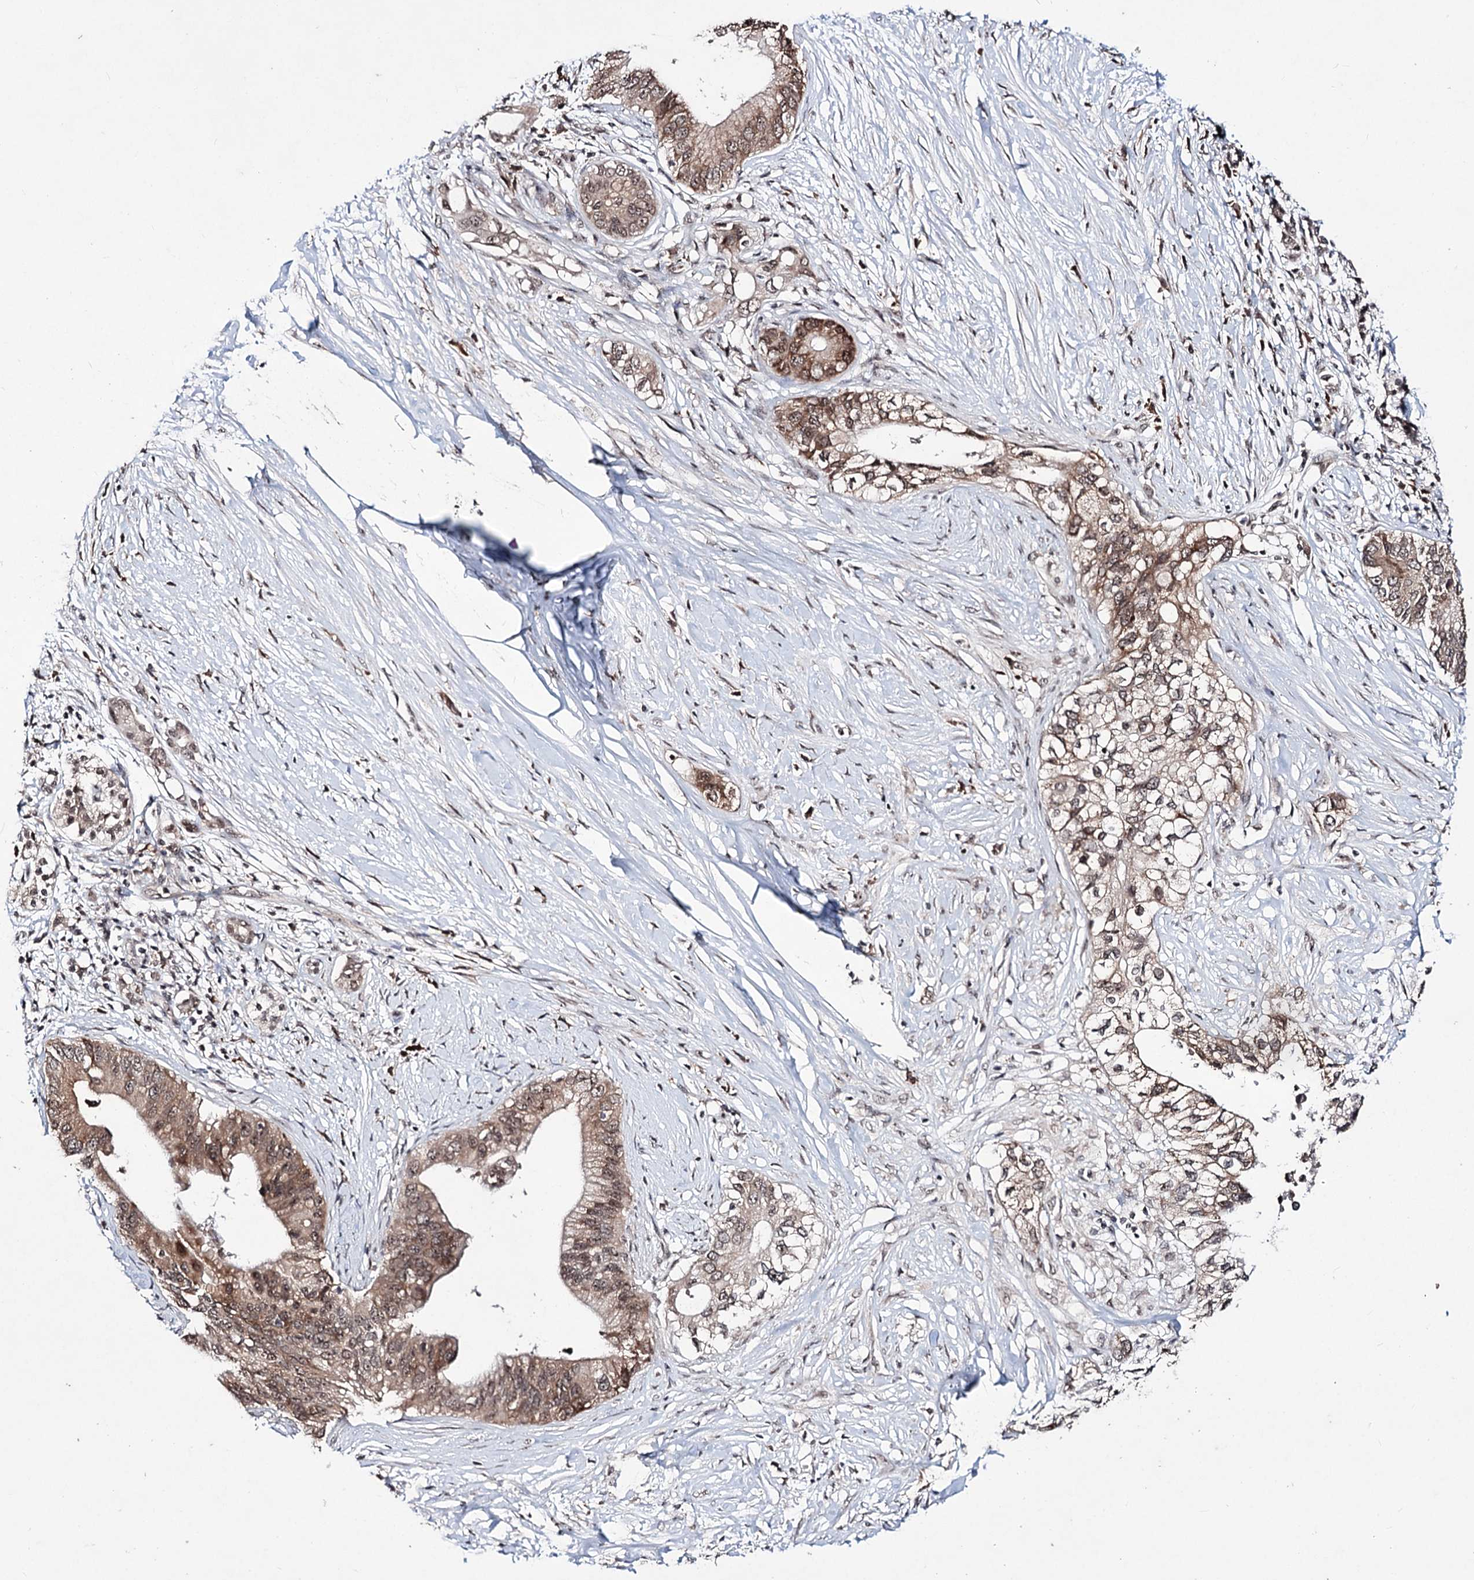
{"staining": {"intensity": "moderate", "quantity": ">75%", "location": "cytoplasmic/membranous,nuclear"}, "tissue": "pancreatic cancer", "cell_type": "Tumor cells", "image_type": "cancer", "snomed": [{"axis": "morphology", "description": "Normal tissue, NOS"}, {"axis": "morphology", "description": "Adenocarcinoma, NOS"}, {"axis": "topography", "description": "Pancreas"}, {"axis": "topography", "description": "Peripheral nerve tissue"}], "caption": "This micrograph demonstrates pancreatic cancer (adenocarcinoma) stained with IHC to label a protein in brown. The cytoplasmic/membranous and nuclear of tumor cells show moderate positivity for the protein. Nuclei are counter-stained blue.", "gene": "VGLL4", "patient": {"sex": "male", "age": 59}}